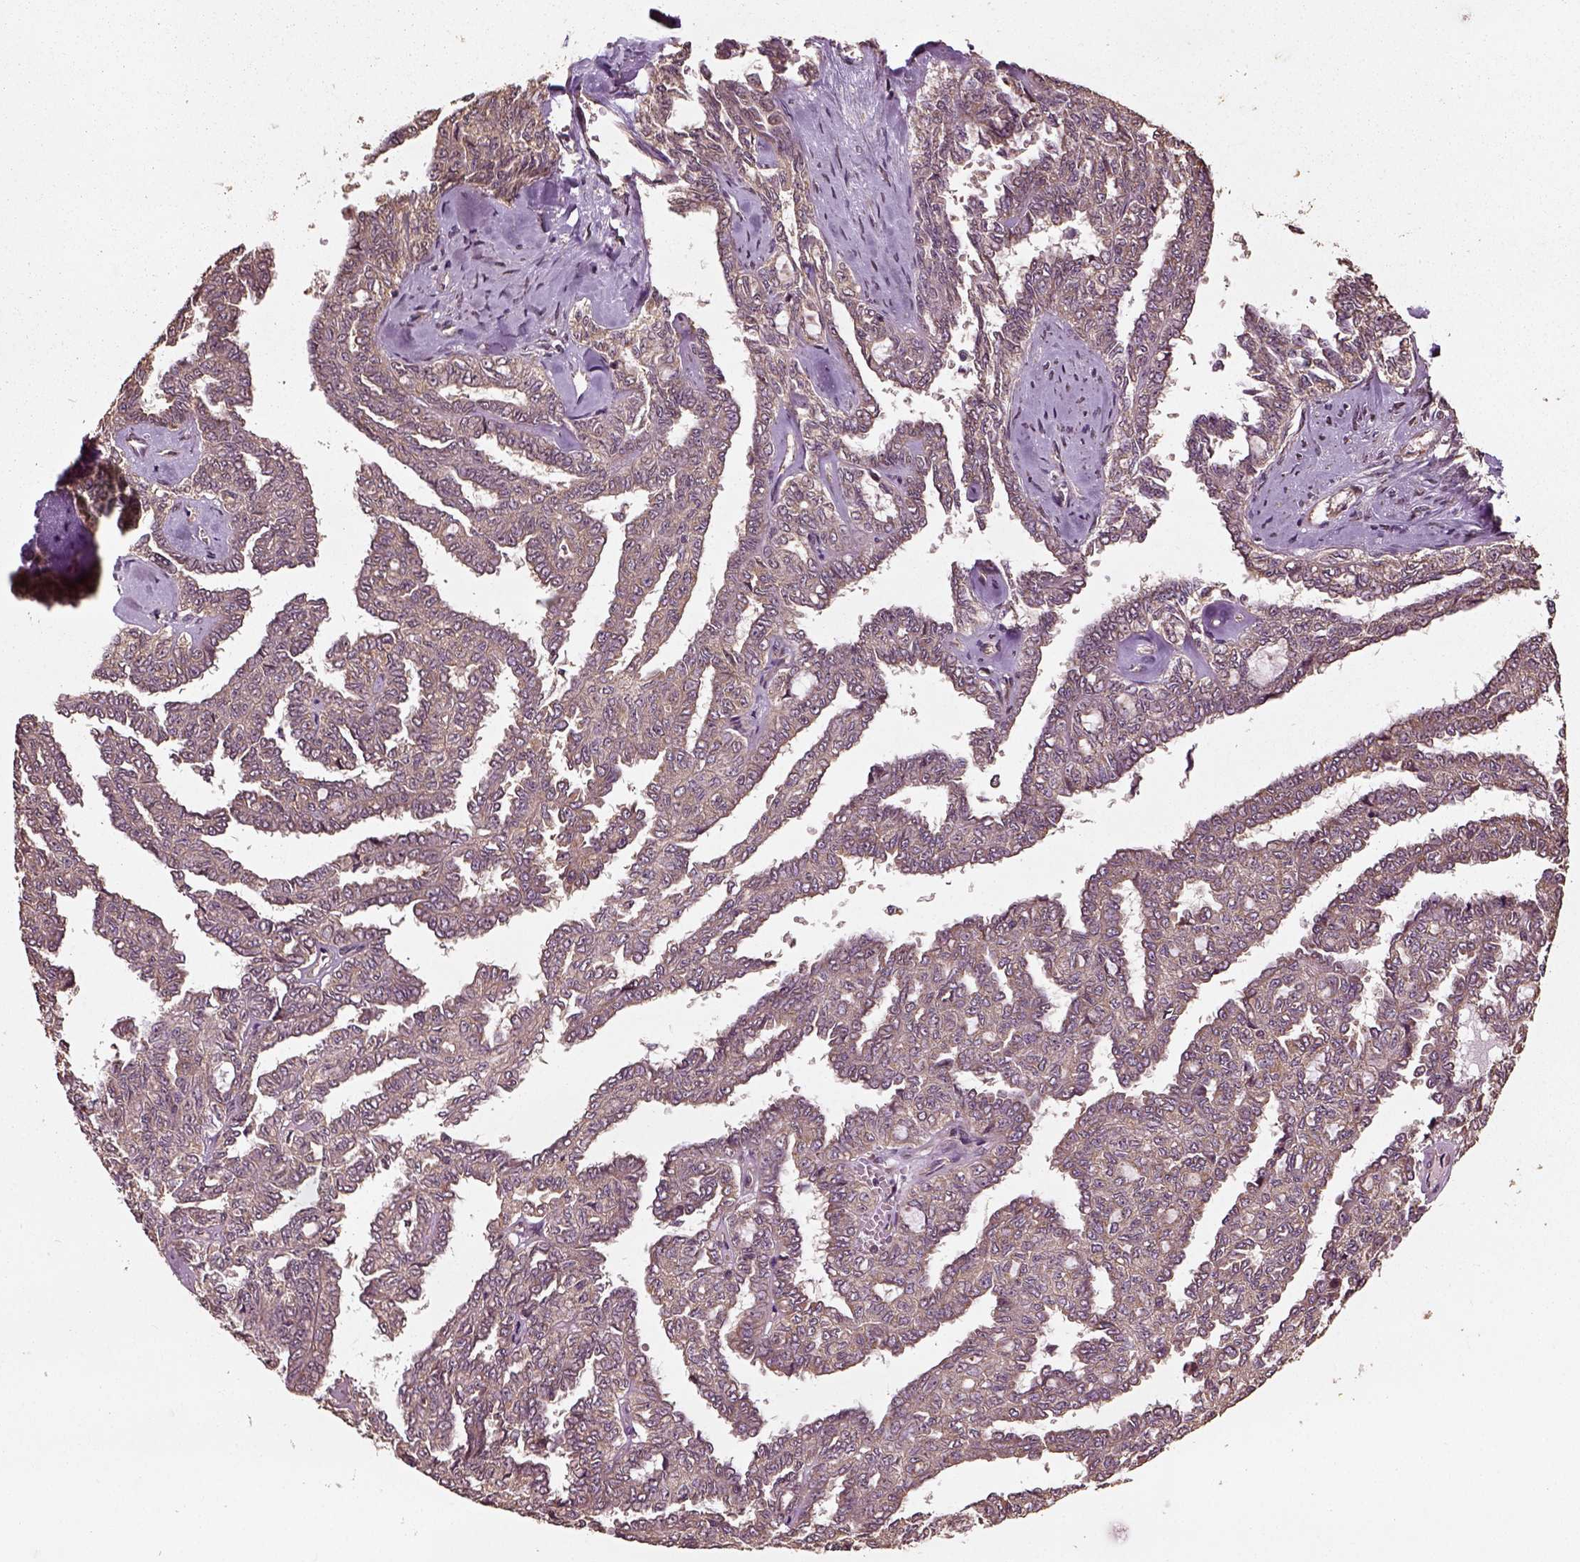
{"staining": {"intensity": "moderate", "quantity": "<25%", "location": "cytoplasmic/membranous"}, "tissue": "ovarian cancer", "cell_type": "Tumor cells", "image_type": "cancer", "snomed": [{"axis": "morphology", "description": "Cystadenocarcinoma, serous, NOS"}, {"axis": "topography", "description": "Ovary"}], "caption": "Immunohistochemistry (IHC) photomicrograph of neoplastic tissue: human ovarian serous cystadenocarcinoma stained using IHC demonstrates low levels of moderate protein expression localized specifically in the cytoplasmic/membranous of tumor cells, appearing as a cytoplasmic/membranous brown color.", "gene": "ERV3-1", "patient": {"sex": "female", "age": 71}}